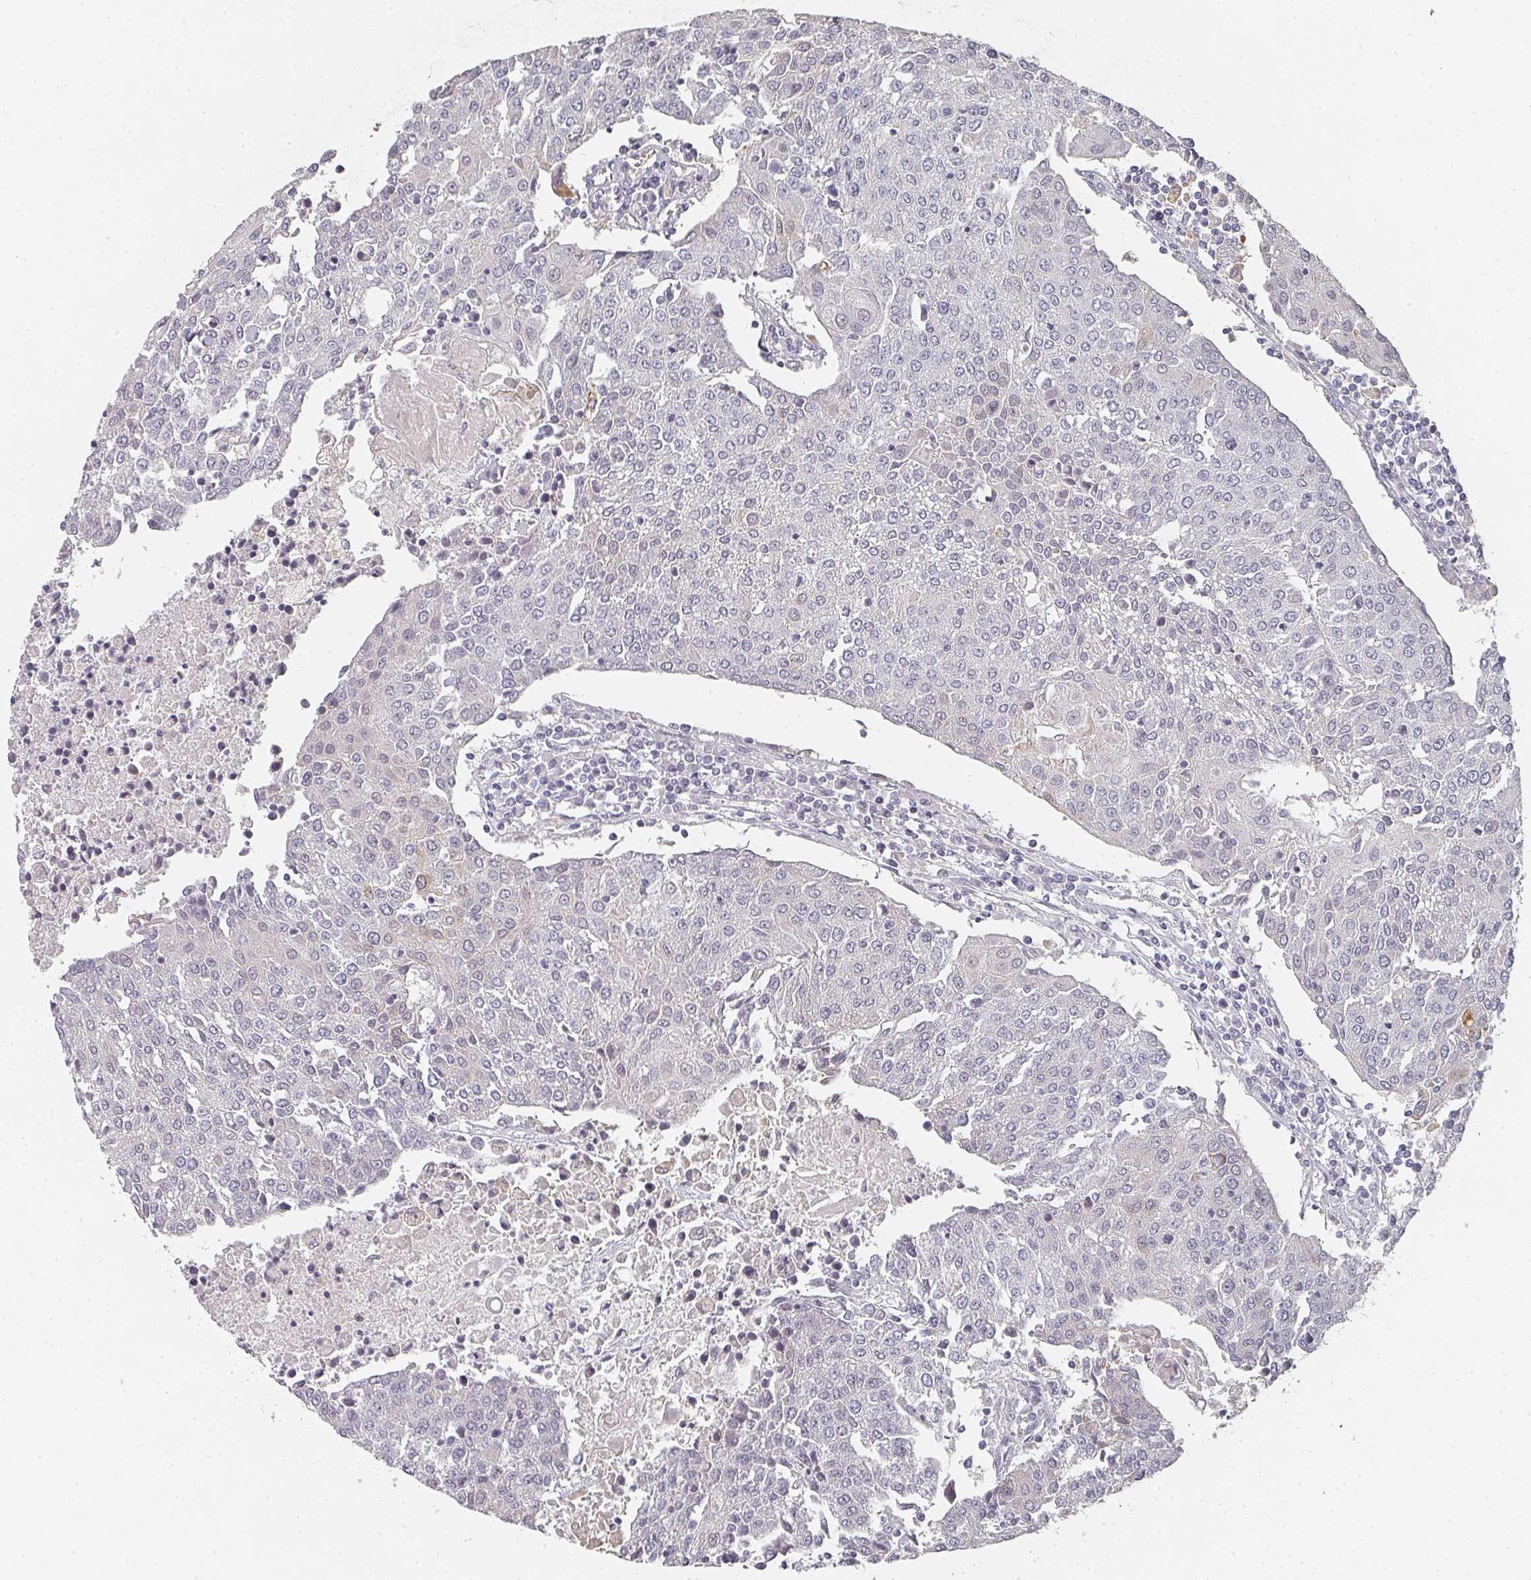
{"staining": {"intensity": "negative", "quantity": "none", "location": "none"}, "tissue": "urothelial cancer", "cell_type": "Tumor cells", "image_type": "cancer", "snomed": [{"axis": "morphology", "description": "Urothelial carcinoma, High grade"}, {"axis": "topography", "description": "Urinary bladder"}], "caption": "Immunohistochemistry of human urothelial carcinoma (high-grade) exhibits no staining in tumor cells.", "gene": "SHISA2", "patient": {"sex": "female", "age": 85}}